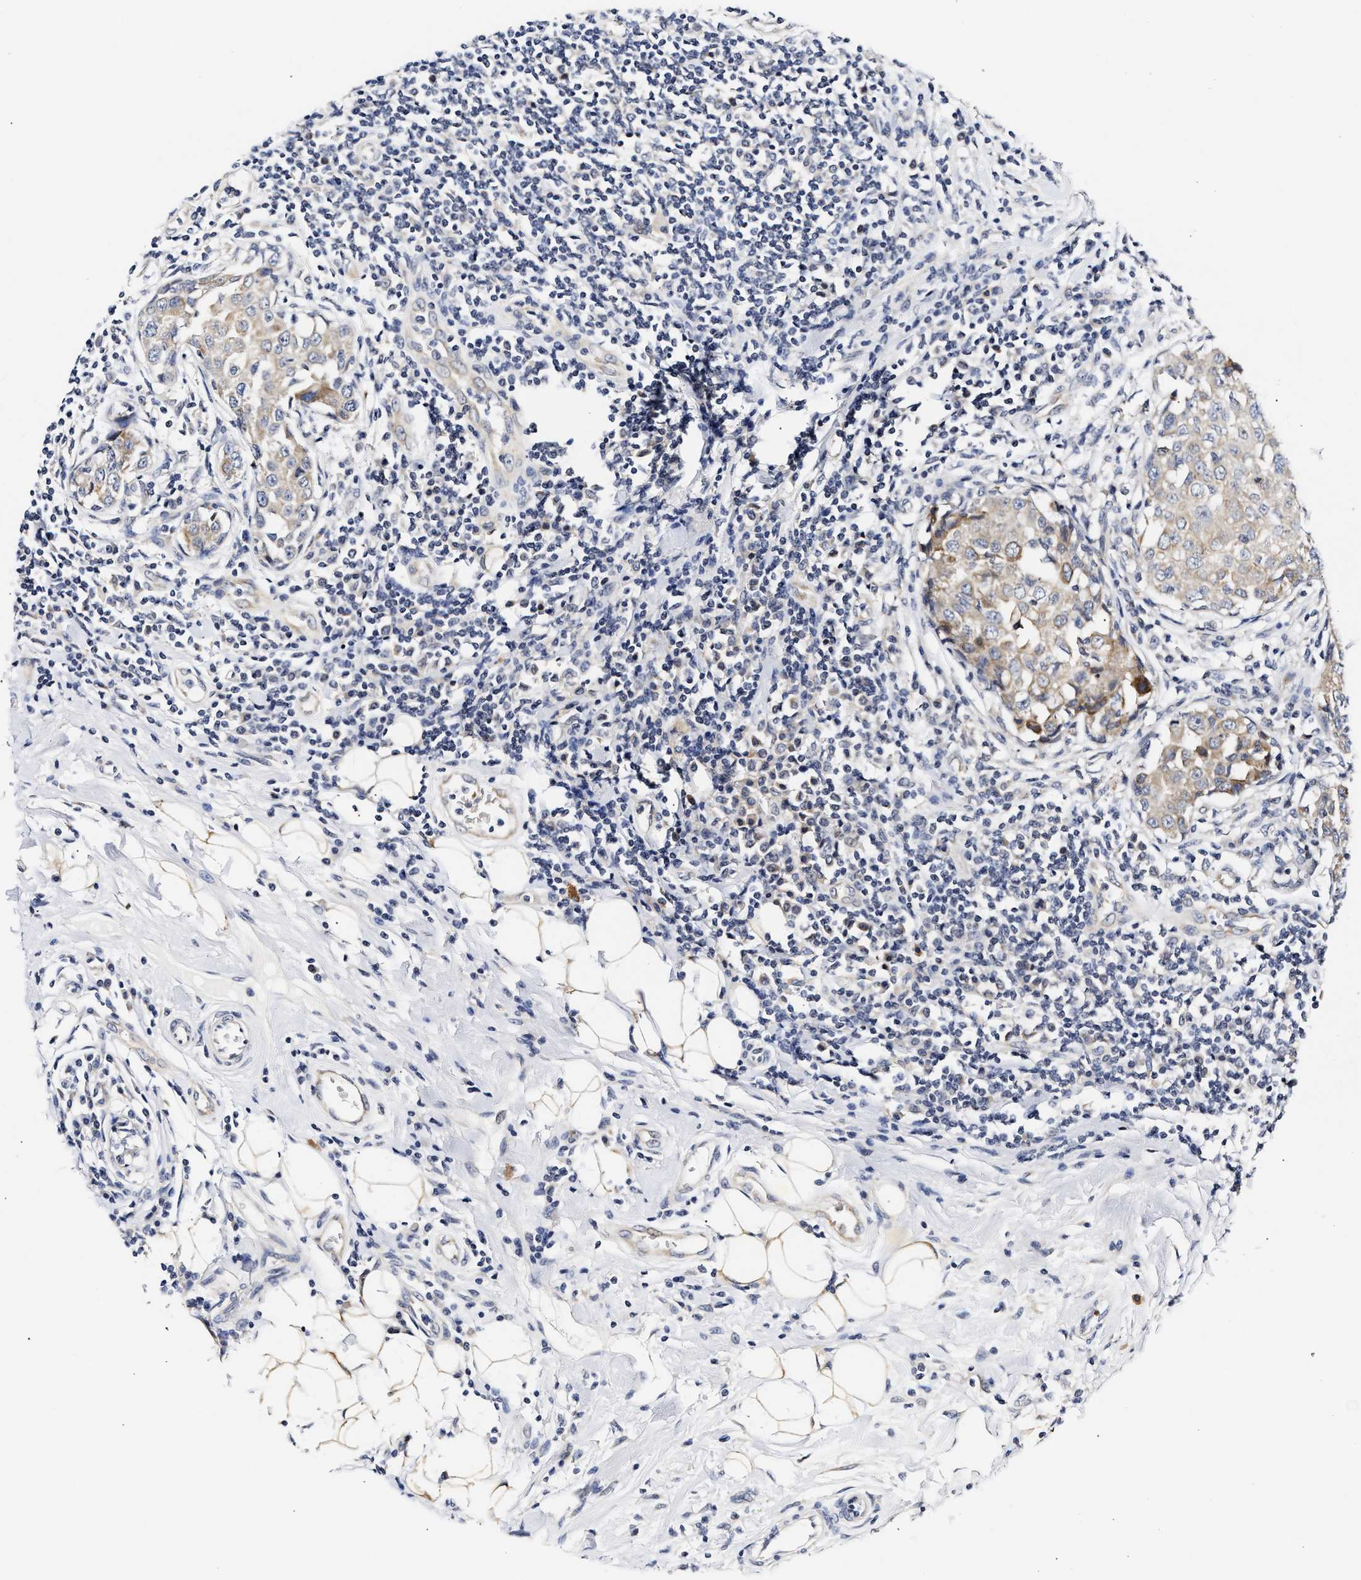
{"staining": {"intensity": "weak", "quantity": "25%-75%", "location": "cytoplasmic/membranous"}, "tissue": "breast cancer", "cell_type": "Tumor cells", "image_type": "cancer", "snomed": [{"axis": "morphology", "description": "Duct carcinoma"}, {"axis": "topography", "description": "Breast"}], "caption": "Breast cancer (invasive ductal carcinoma) stained for a protein displays weak cytoplasmic/membranous positivity in tumor cells.", "gene": "RINT1", "patient": {"sex": "female", "age": 27}}